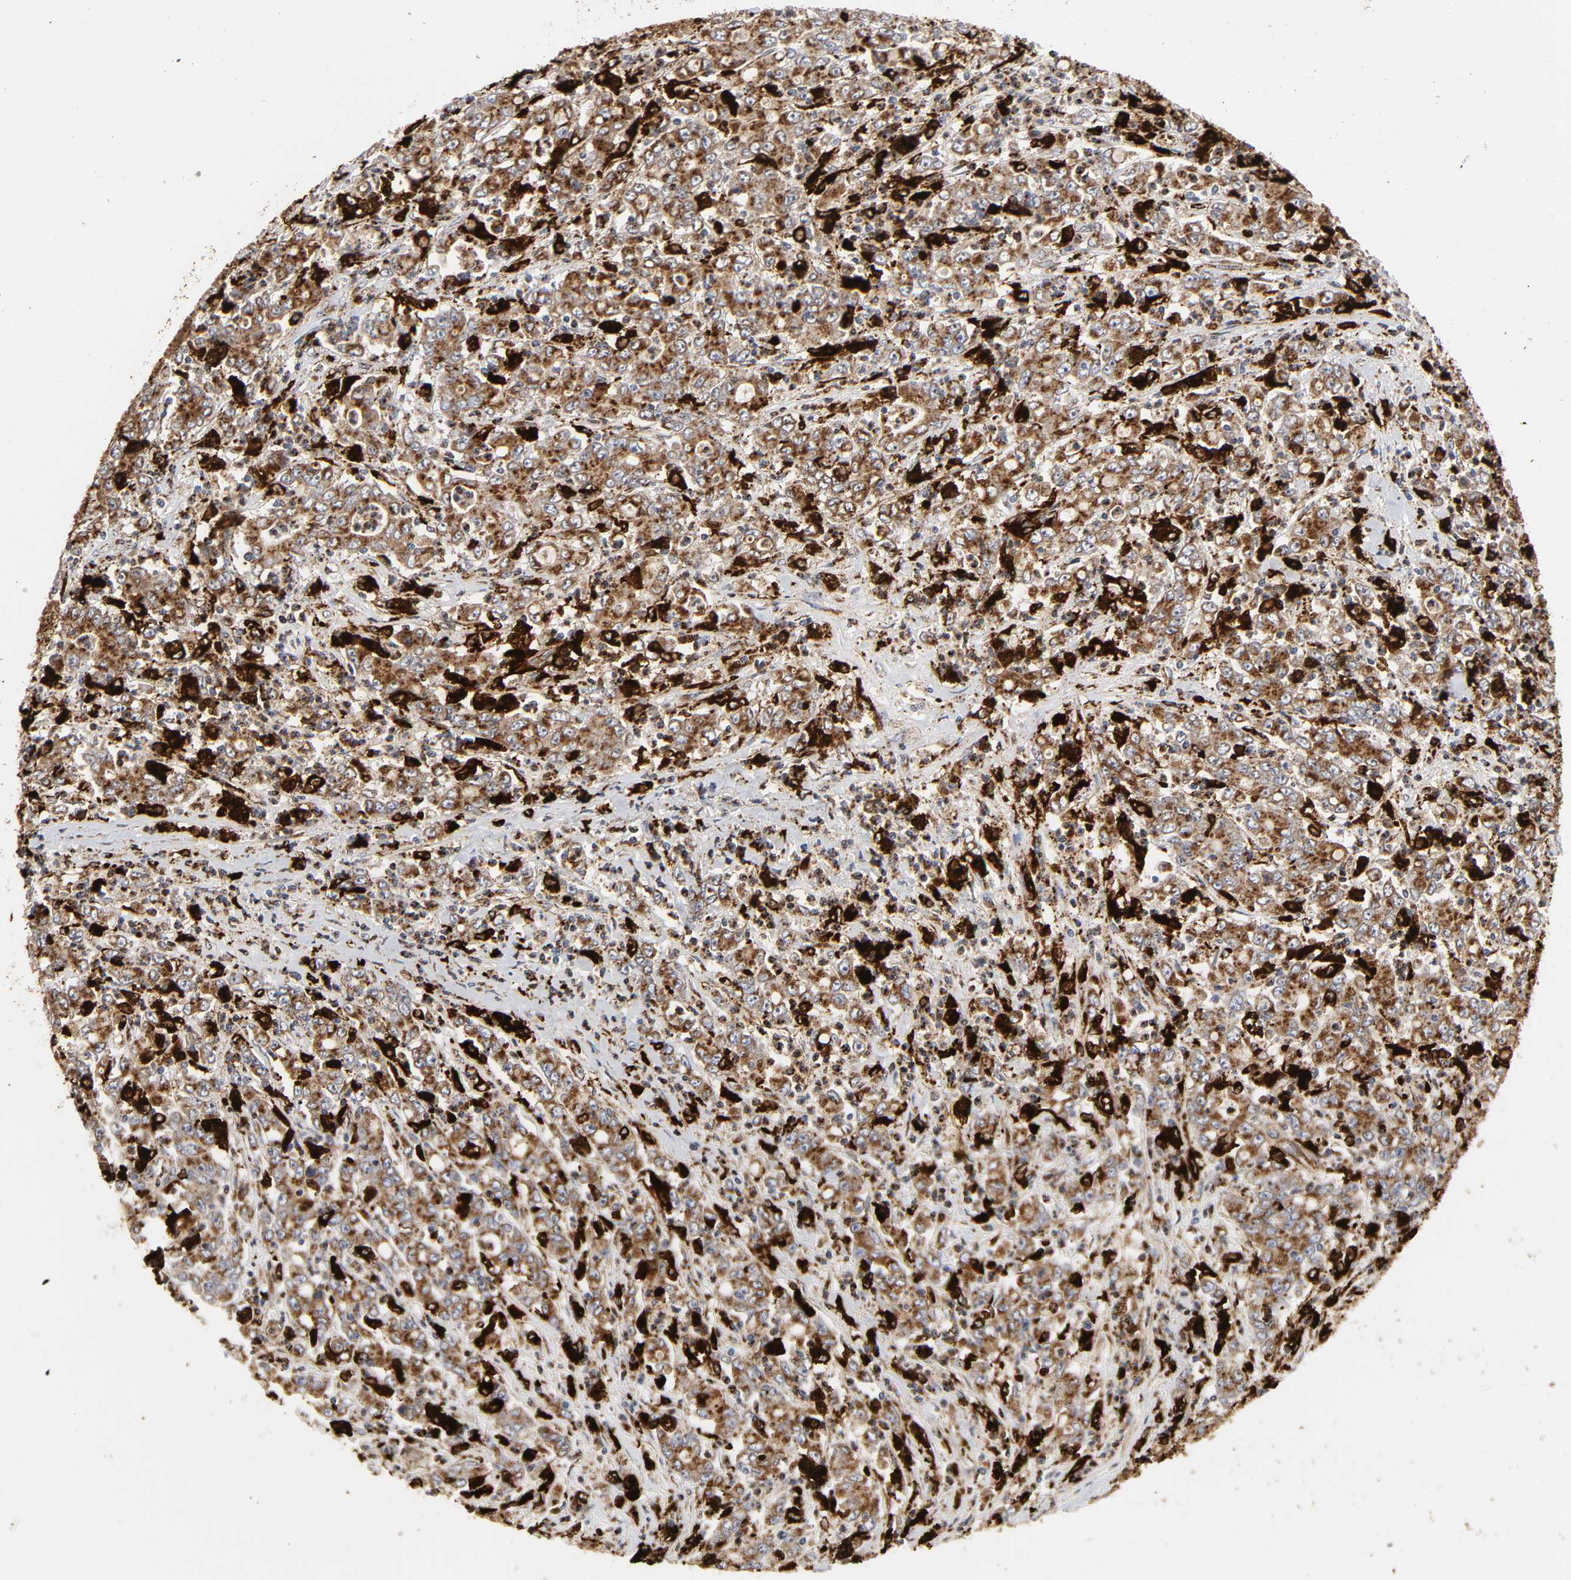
{"staining": {"intensity": "moderate", "quantity": ">75%", "location": "cytoplasmic/membranous"}, "tissue": "stomach cancer", "cell_type": "Tumor cells", "image_type": "cancer", "snomed": [{"axis": "morphology", "description": "Adenocarcinoma, NOS"}, {"axis": "topography", "description": "Stomach, lower"}], "caption": "Human adenocarcinoma (stomach) stained for a protein (brown) exhibits moderate cytoplasmic/membranous positive expression in approximately >75% of tumor cells.", "gene": "PSAP", "patient": {"sex": "female", "age": 71}}